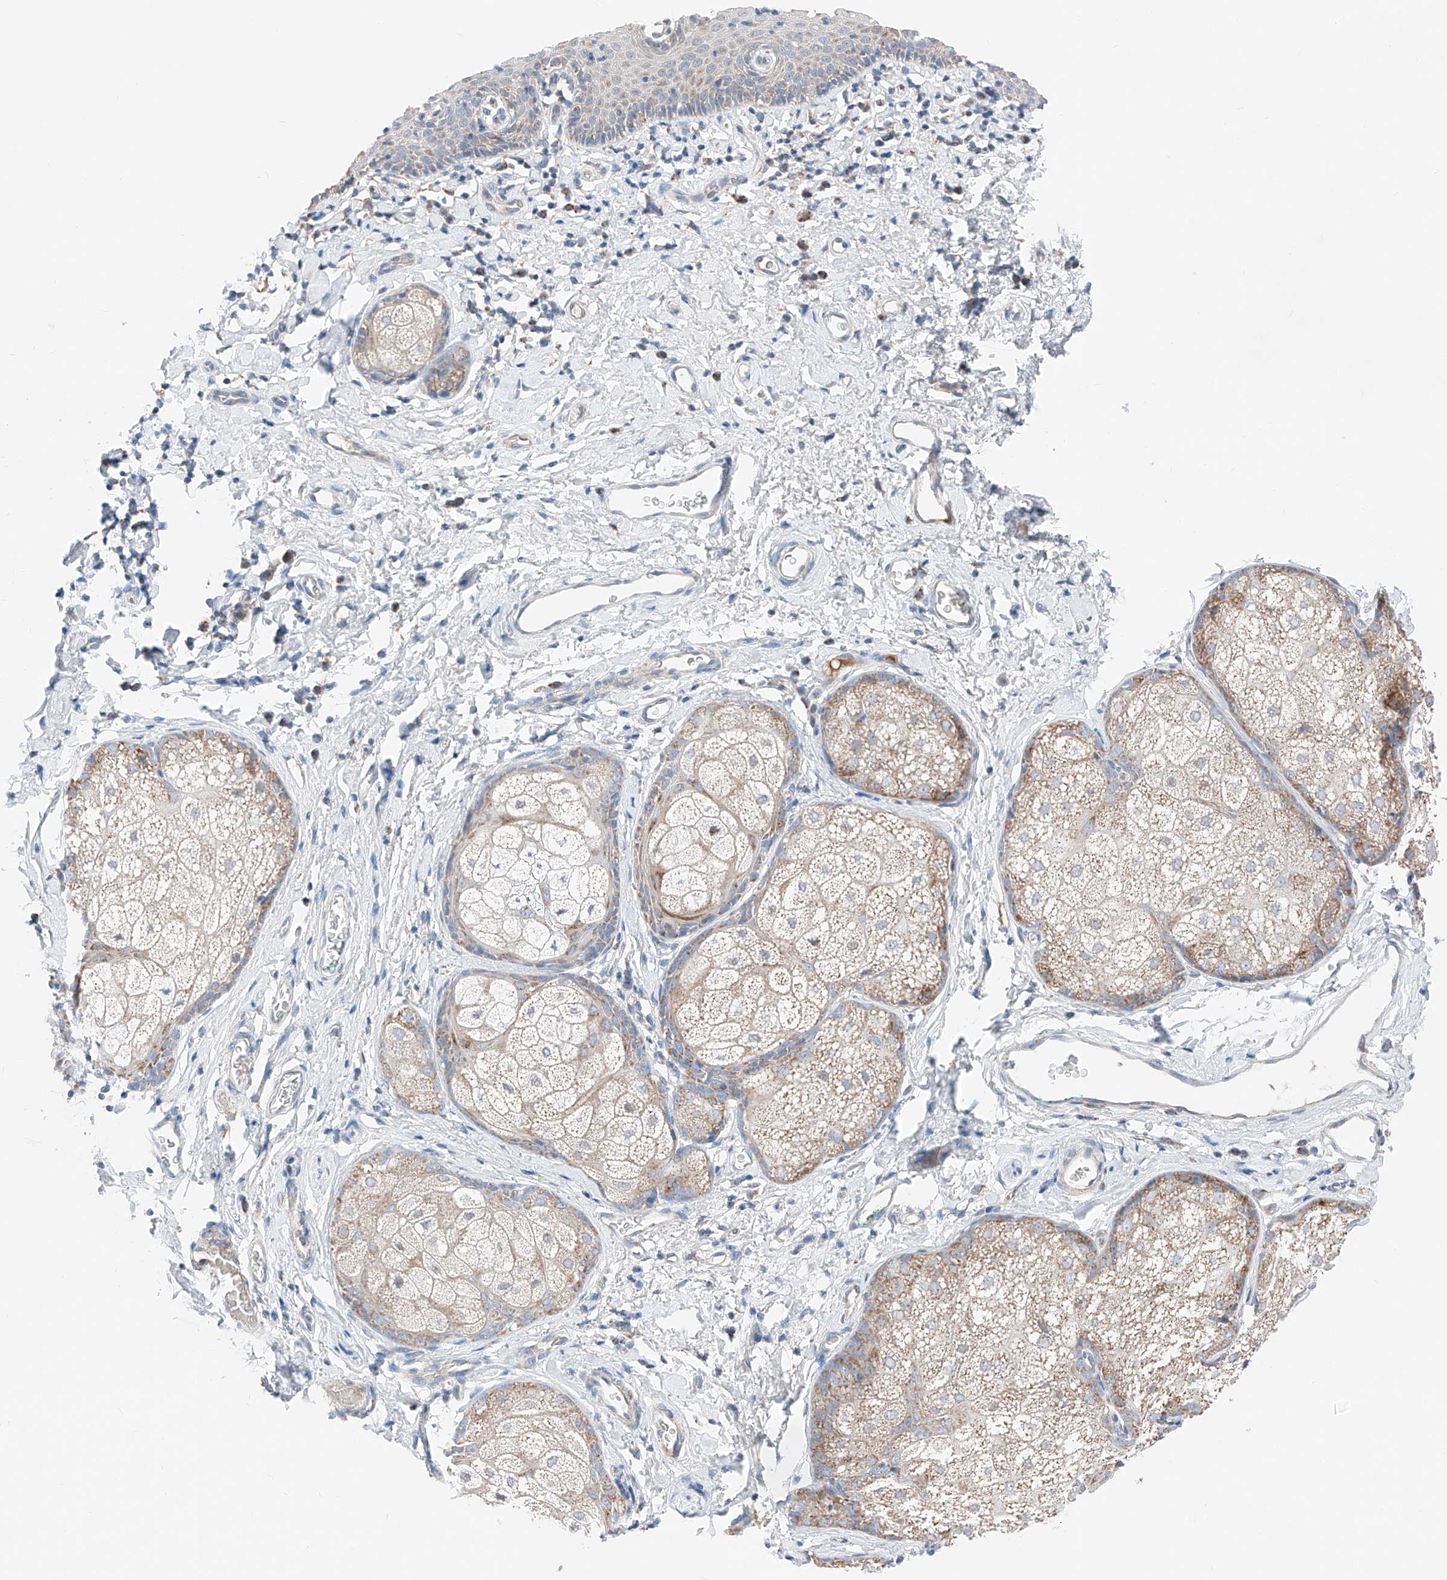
{"staining": {"intensity": "weak", "quantity": "25%-75%", "location": "cytoplasmic/membranous"}, "tissue": "skin", "cell_type": "Epidermal cells", "image_type": "normal", "snomed": [{"axis": "morphology", "description": "Normal tissue, NOS"}, {"axis": "topography", "description": "Vulva"}], "caption": "Weak cytoplasmic/membranous expression is present in about 25%-75% of epidermal cells in unremarkable skin.", "gene": "MRAP", "patient": {"sex": "female", "age": 66}}